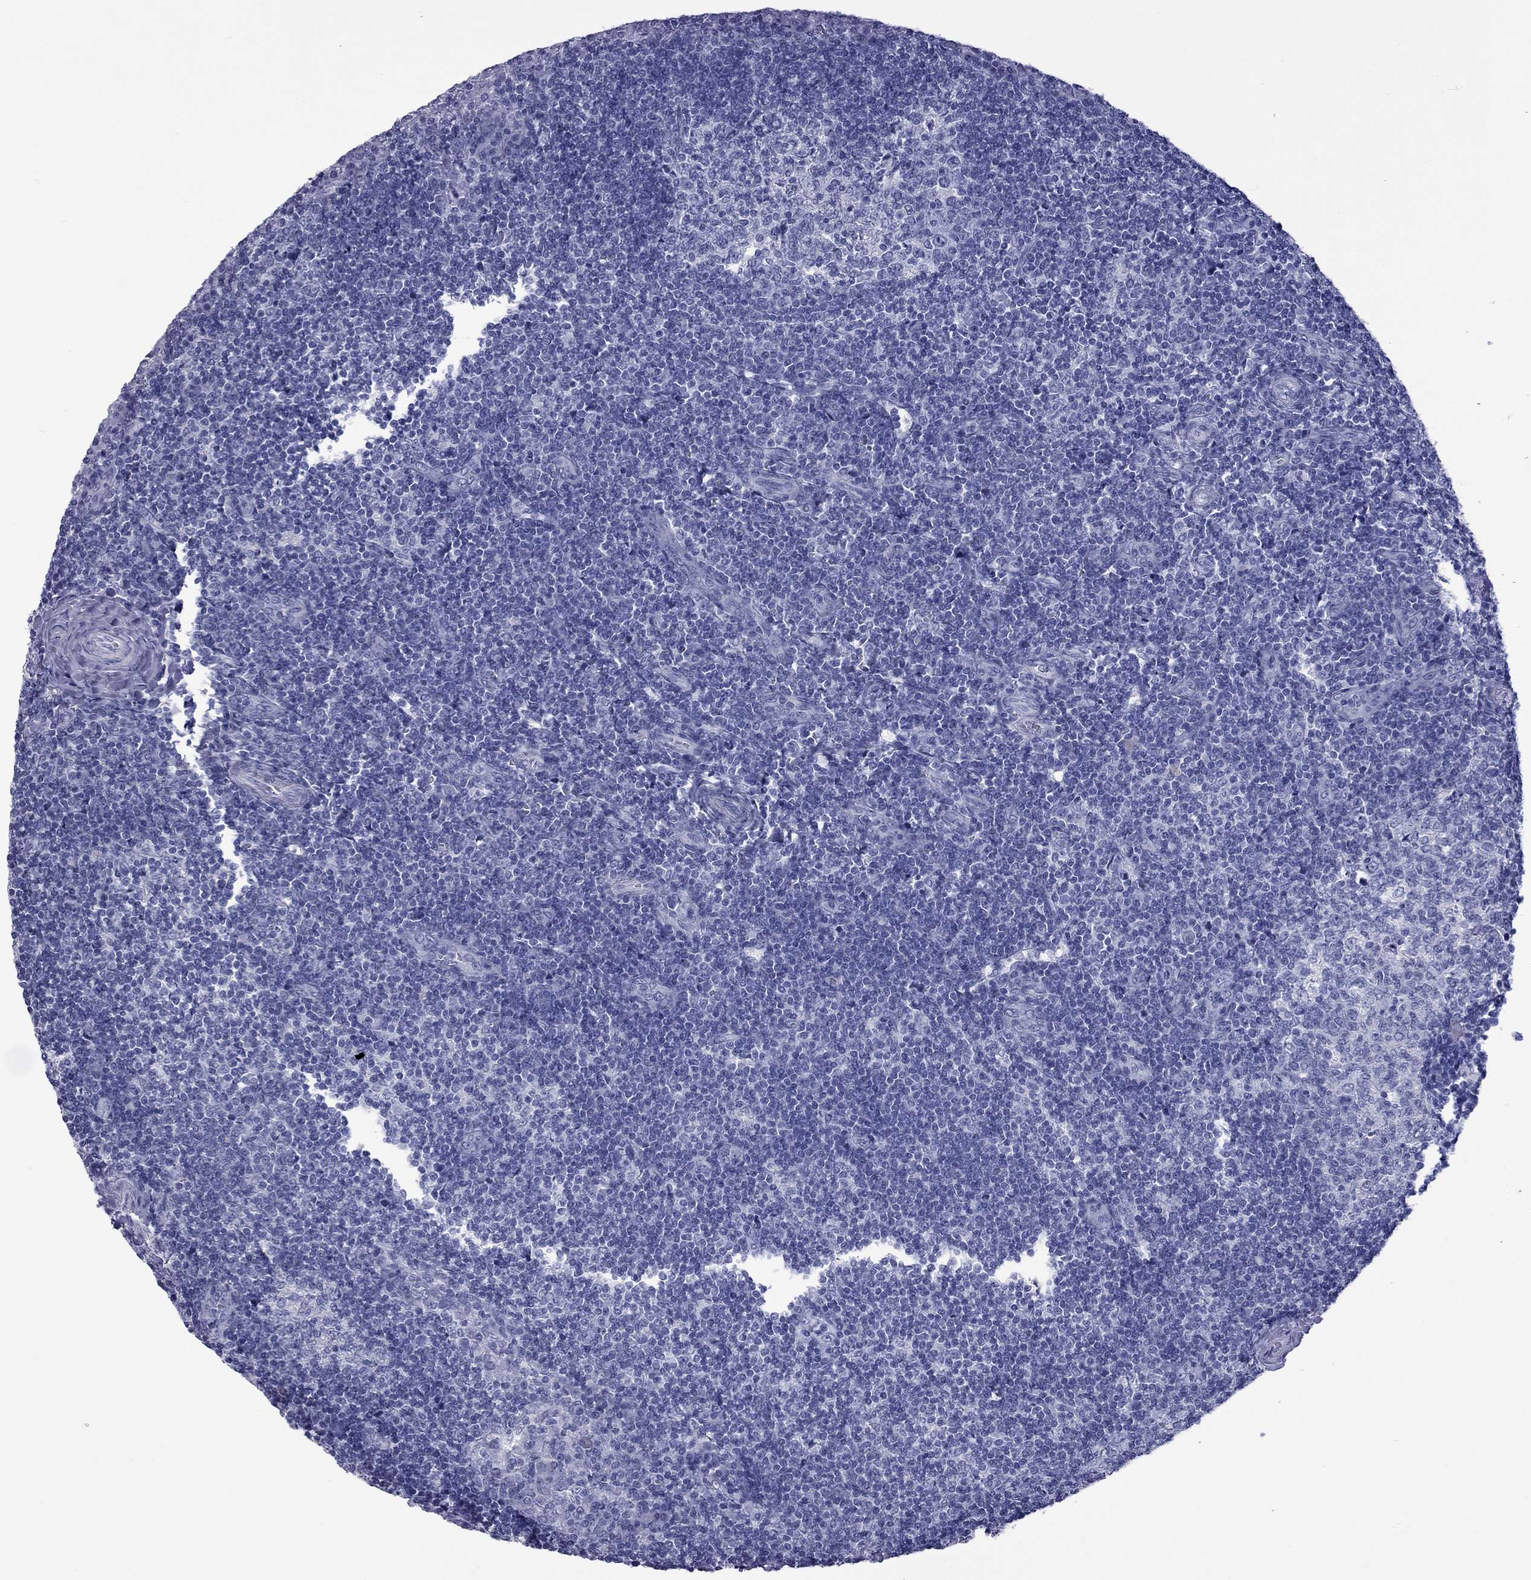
{"staining": {"intensity": "negative", "quantity": "none", "location": "none"}, "tissue": "tonsil", "cell_type": "Germinal center cells", "image_type": "normal", "snomed": [{"axis": "morphology", "description": "Normal tissue, NOS"}, {"axis": "topography", "description": "Tonsil"}], "caption": "Tonsil stained for a protein using IHC exhibits no positivity germinal center cells.", "gene": "EPPIN", "patient": {"sex": "female", "age": 13}}